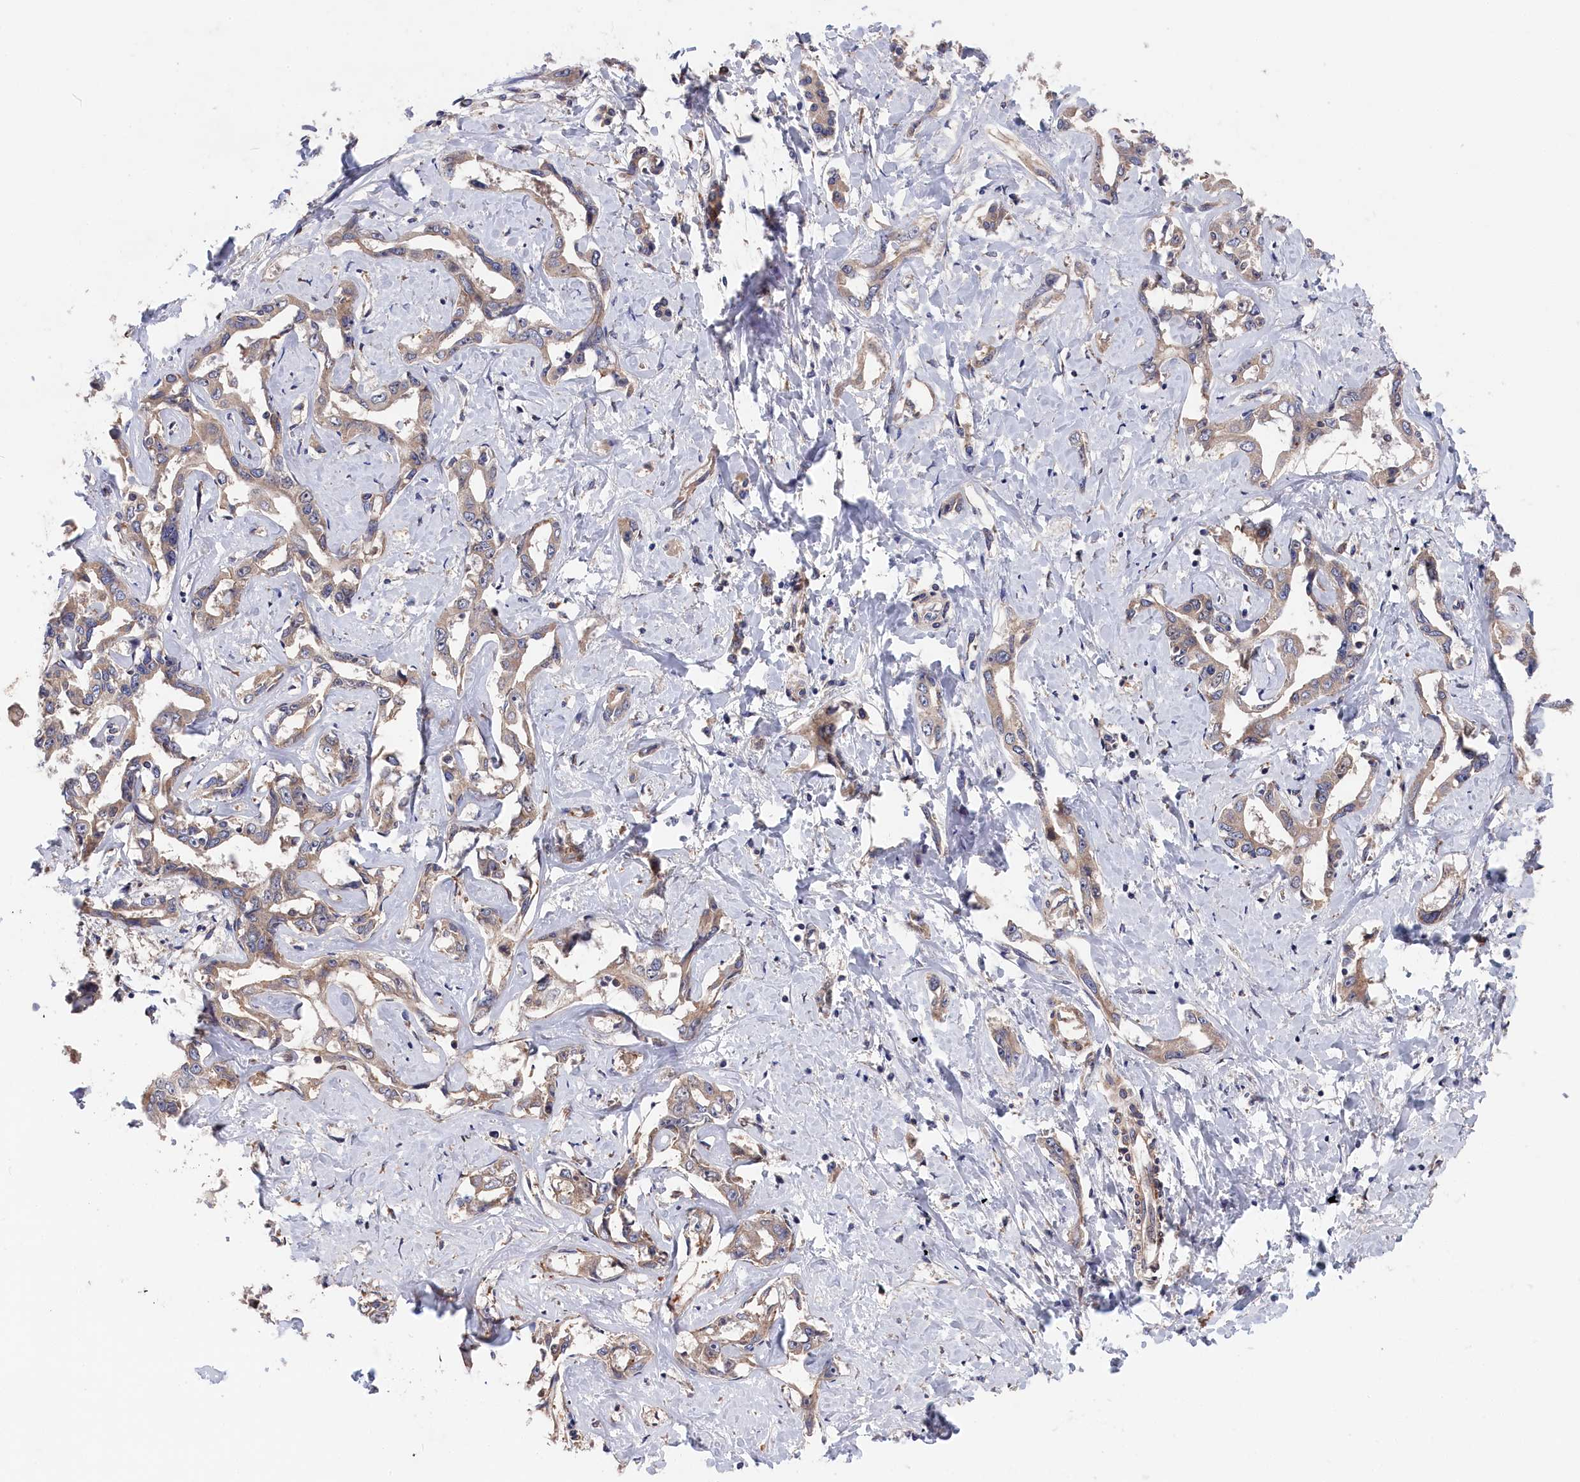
{"staining": {"intensity": "weak", "quantity": "25%-75%", "location": "cytoplasmic/membranous"}, "tissue": "liver cancer", "cell_type": "Tumor cells", "image_type": "cancer", "snomed": [{"axis": "morphology", "description": "Cholangiocarcinoma"}, {"axis": "topography", "description": "Liver"}], "caption": "Liver cancer (cholangiocarcinoma) stained with immunohistochemistry exhibits weak cytoplasmic/membranous expression in approximately 25%-75% of tumor cells.", "gene": "CYB5D2", "patient": {"sex": "male", "age": 59}}